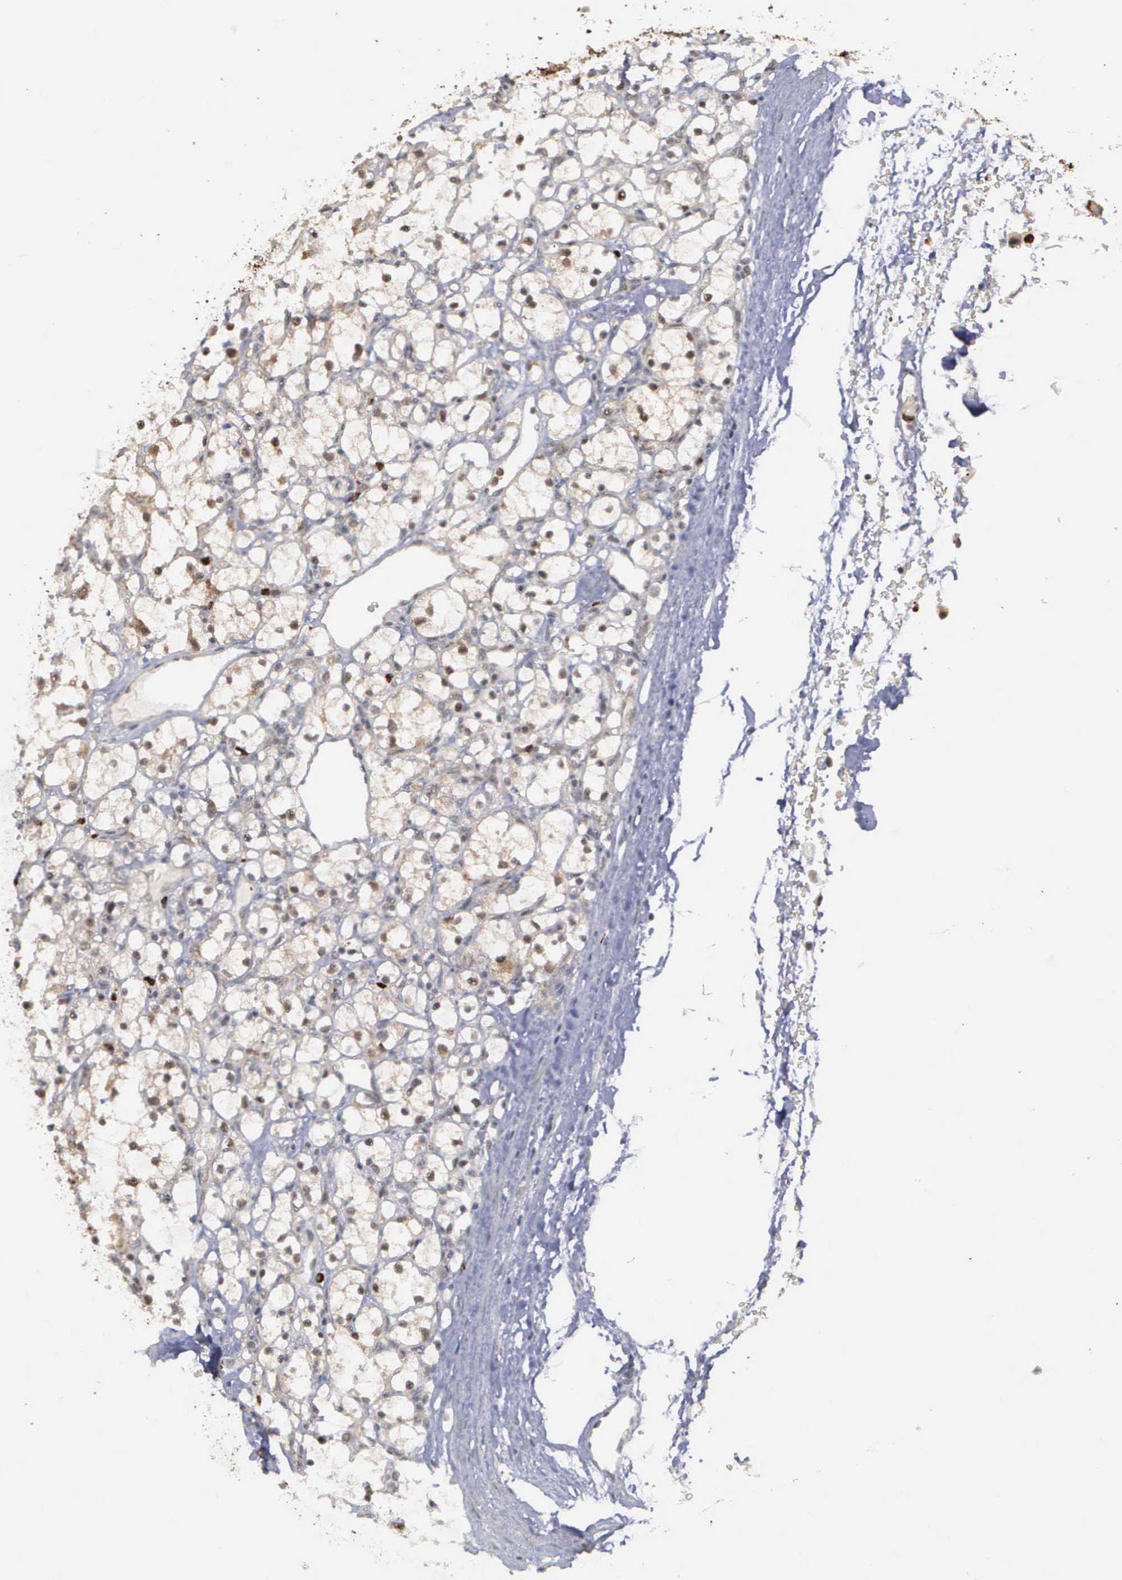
{"staining": {"intensity": "weak", "quantity": "25%-75%", "location": "cytoplasmic/membranous,nuclear"}, "tissue": "renal cancer", "cell_type": "Tumor cells", "image_type": "cancer", "snomed": [{"axis": "morphology", "description": "Adenocarcinoma, NOS"}, {"axis": "topography", "description": "Kidney"}], "caption": "Human renal adenocarcinoma stained for a protein (brown) shows weak cytoplasmic/membranous and nuclear positive expression in approximately 25%-75% of tumor cells.", "gene": "MAP3K9", "patient": {"sex": "female", "age": 83}}